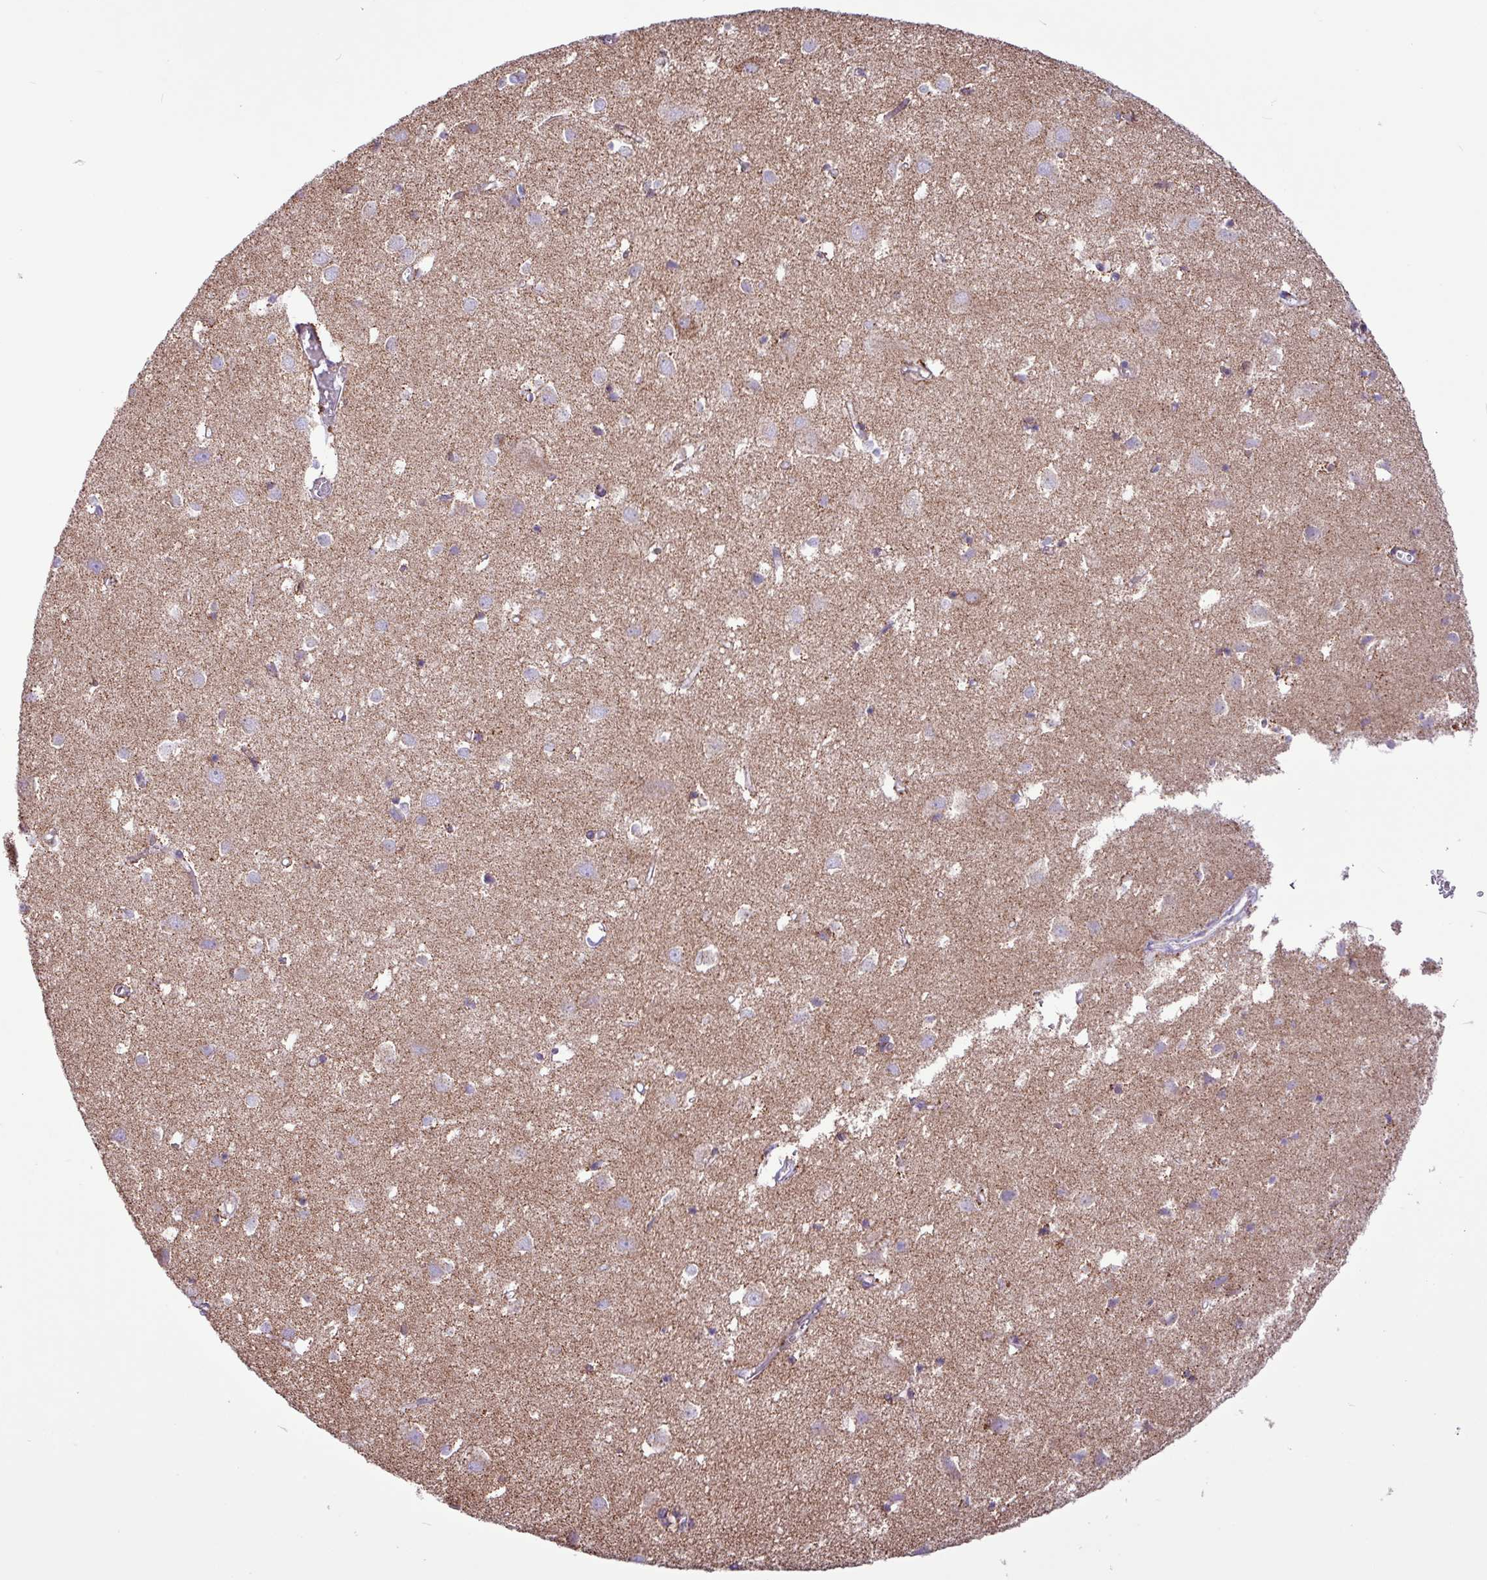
{"staining": {"intensity": "moderate", "quantity": "25%-75%", "location": "cytoplasmic/membranous"}, "tissue": "cerebral cortex", "cell_type": "Endothelial cells", "image_type": "normal", "snomed": [{"axis": "morphology", "description": "Normal tissue, NOS"}, {"axis": "topography", "description": "Cerebral cortex"}], "caption": "Immunohistochemistry of benign cerebral cortex exhibits medium levels of moderate cytoplasmic/membranous positivity in approximately 25%-75% of endothelial cells.", "gene": "RTL3", "patient": {"sex": "male", "age": 70}}